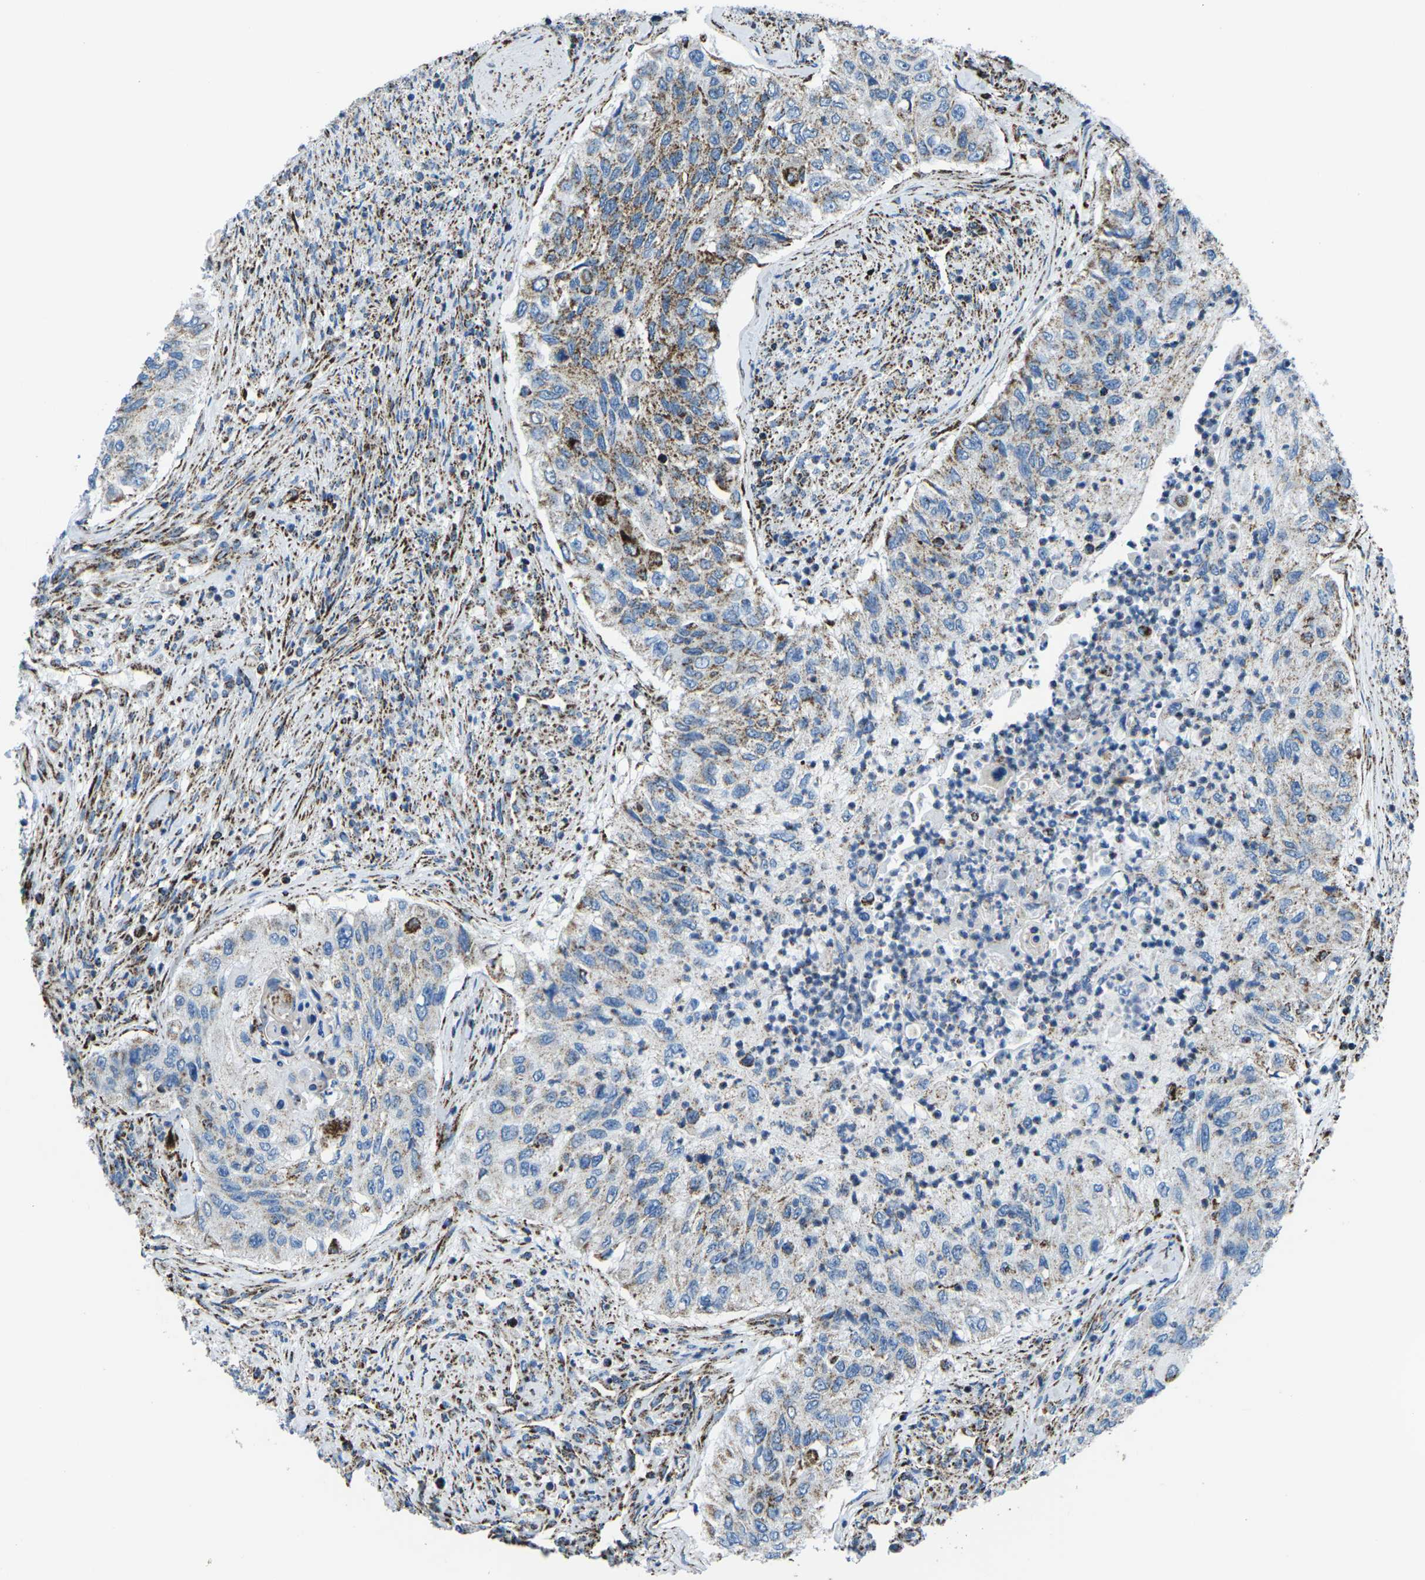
{"staining": {"intensity": "moderate", "quantity": "25%-75%", "location": "cytoplasmic/membranous"}, "tissue": "urothelial cancer", "cell_type": "Tumor cells", "image_type": "cancer", "snomed": [{"axis": "morphology", "description": "Urothelial carcinoma, High grade"}, {"axis": "topography", "description": "Urinary bladder"}], "caption": "Urothelial cancer stained for a protein (brown) exhibits moderate cytoplasmic/membranous positive positivity in approximately 25%-75% of tumor cells.", "gene": "MT-CO2", "patient": {"sex": "female", "age": 60}}